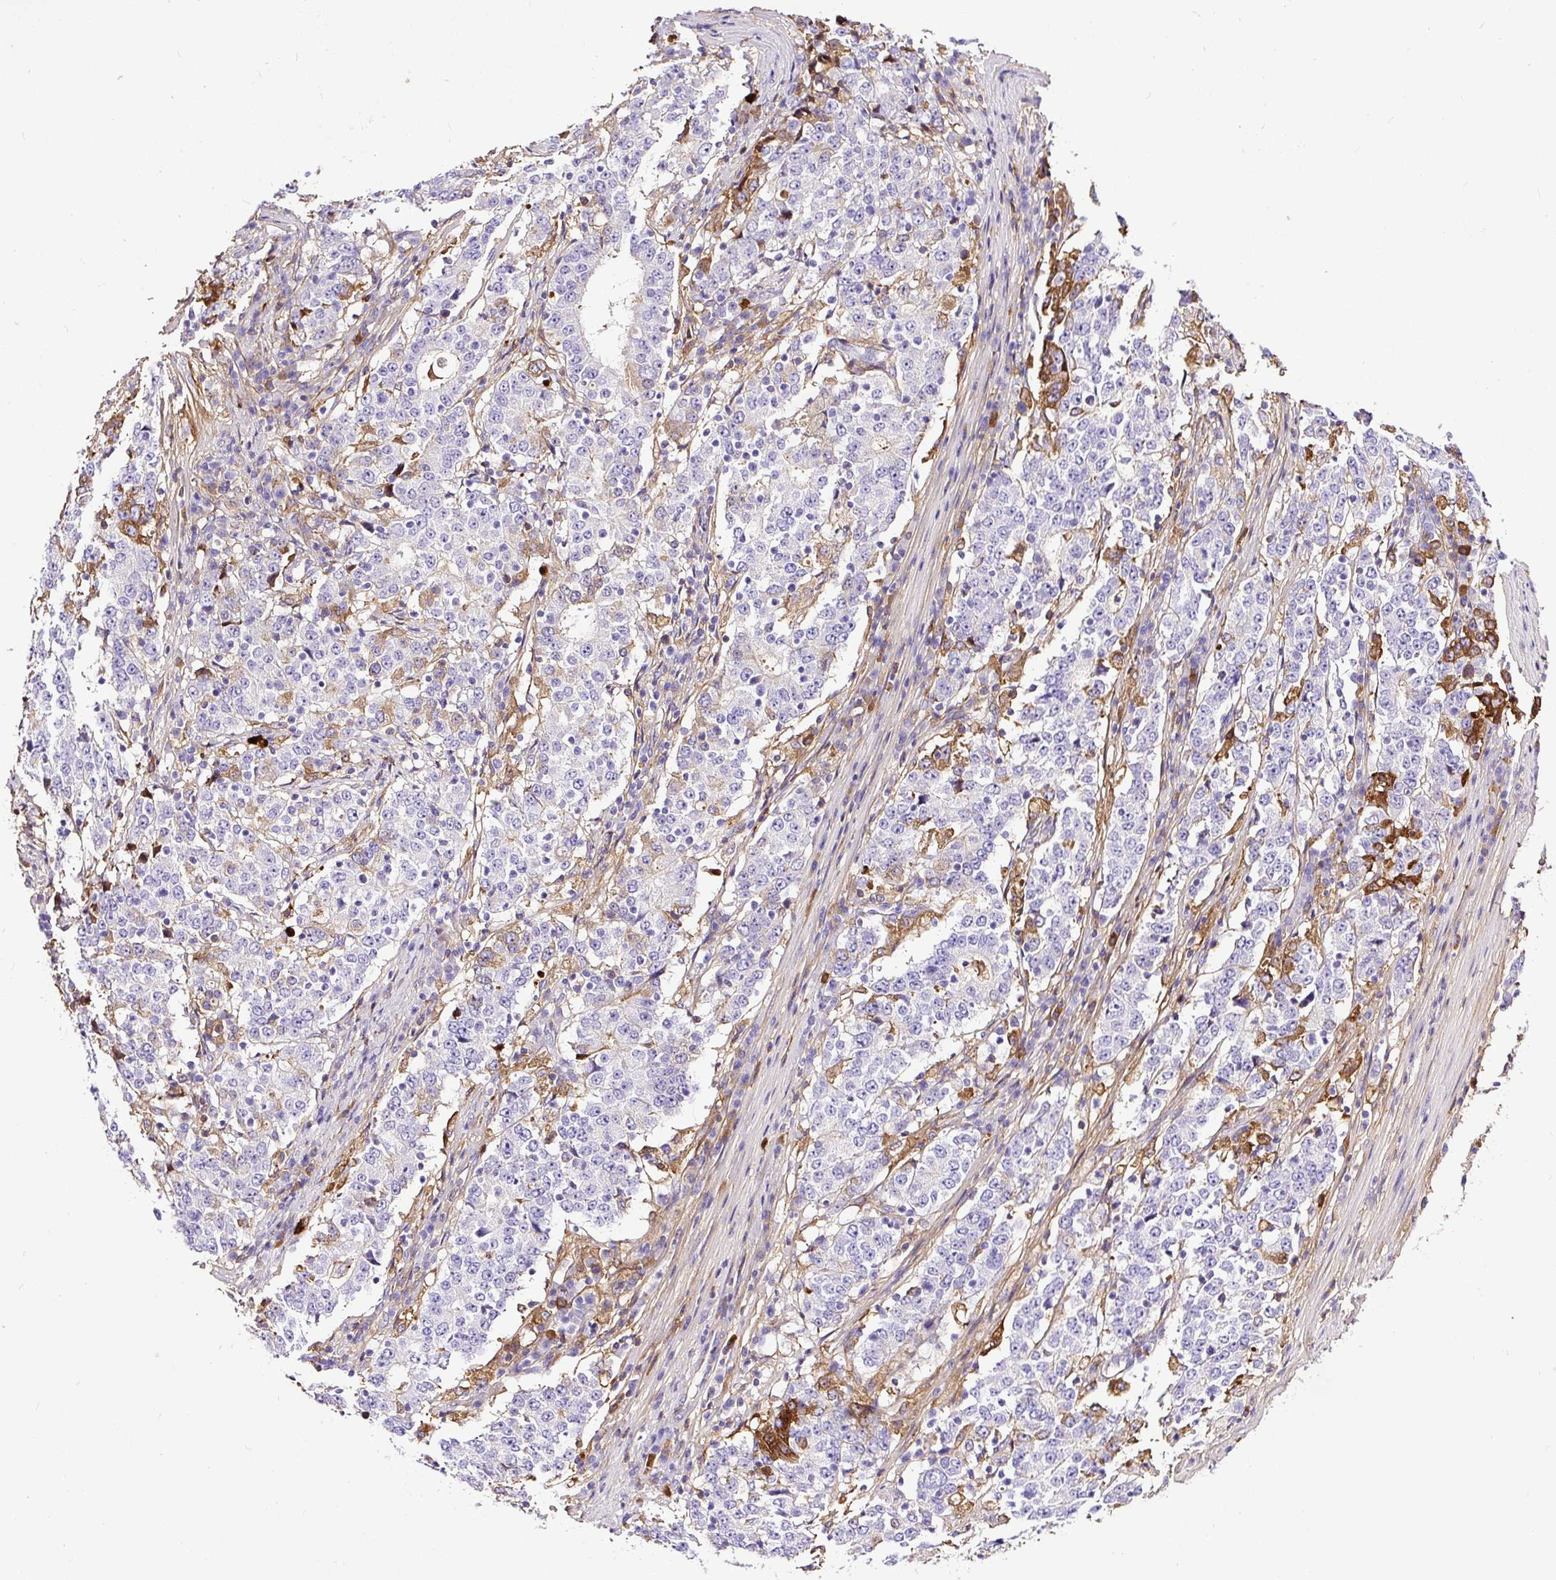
{"staining": {"intensity": "negative", "quantity": "none", "location": "none"}, "tissue": "stomach cancer", "cell_type": "Tumor cells", "image_type": "cancer", "snomed": [{"axis": "morphology", "description": "Adenocarcinoma, NOS"}, {"axis": "topography", "description": "Stomach"}], "caption": "An image of stomach adenocarcinoma stained for a protein demonstrates no brown staining in tumor cells.", "gene": "CLEC3B", "patient": {"sex": "male", "age": 59}}